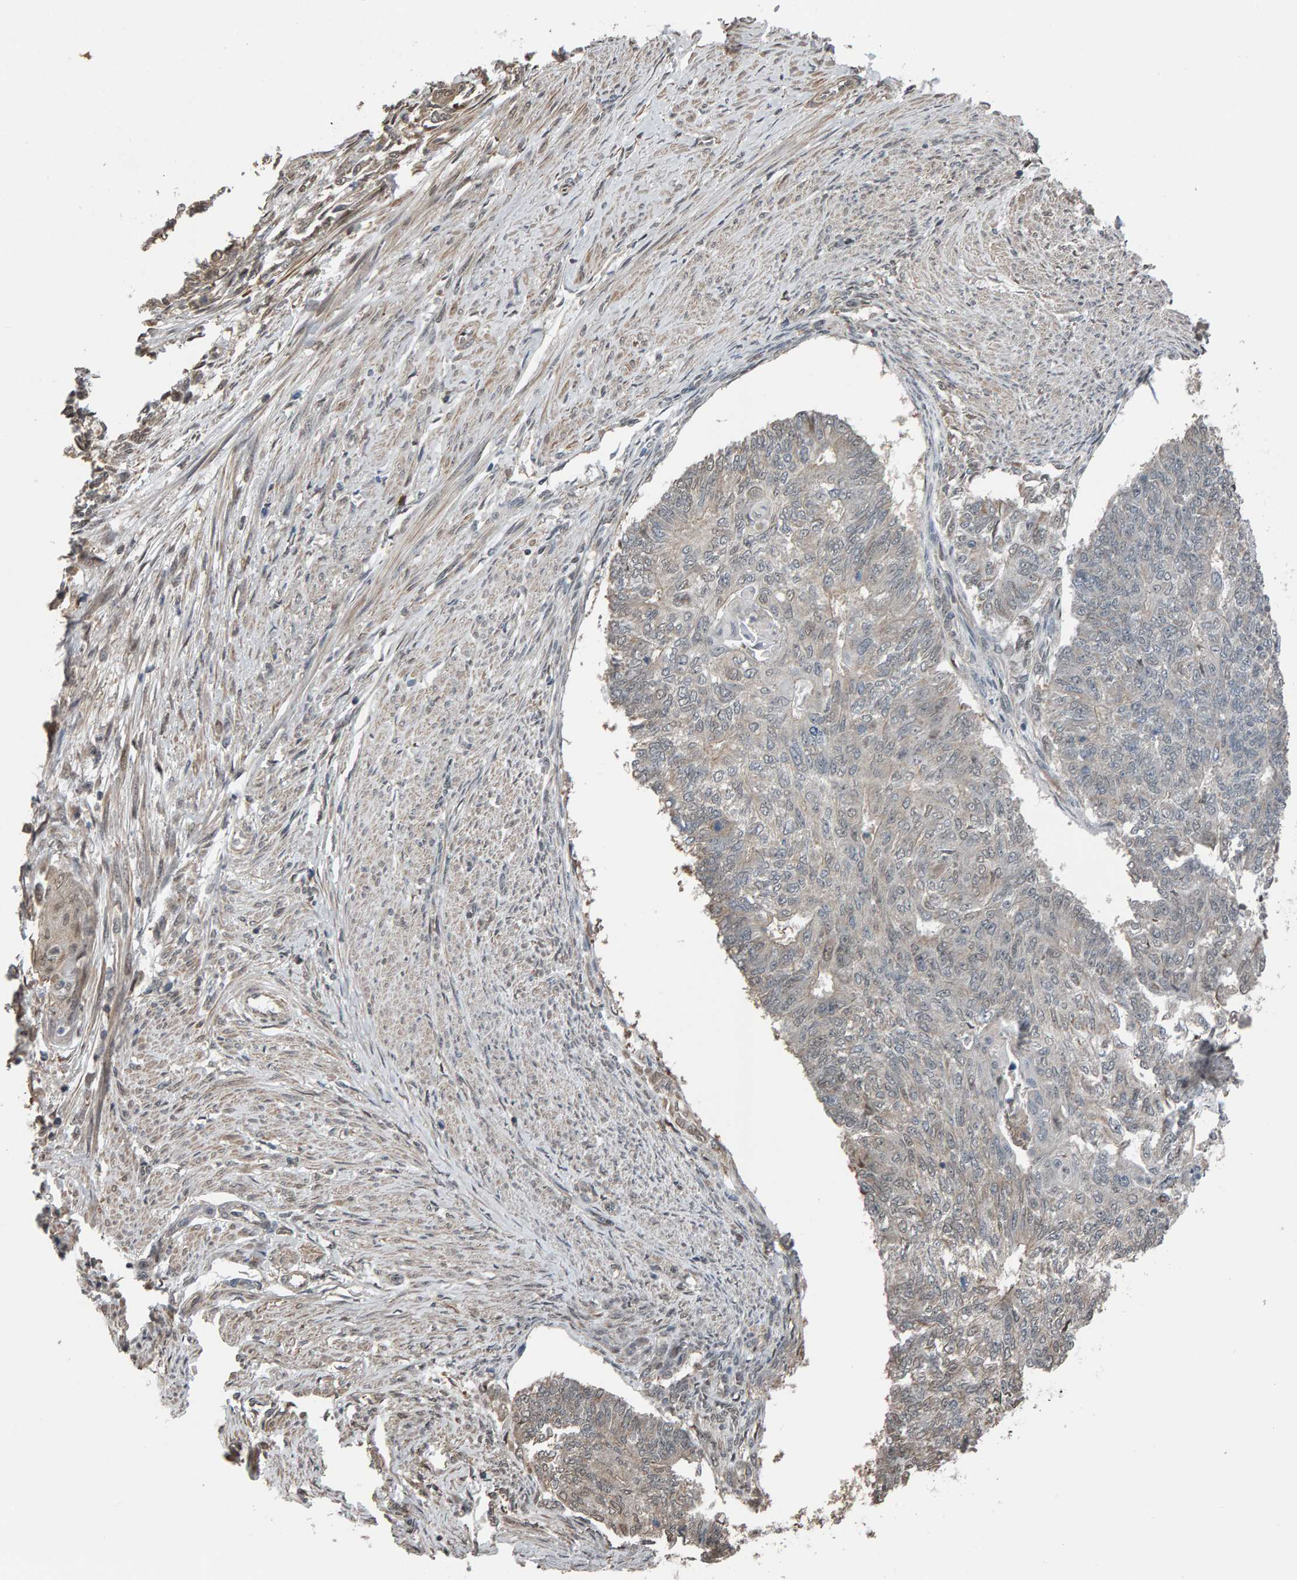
{"staining": {"intensity": "weak", "quantity": "<25%", "location": "cytoplasmic/membranous"}, "tissue": "endometrial cancer", "cell_type": "Tumor cells", "image_type": "cancer", "snomed": [{"axis": "morphology", "description": "Adenocarcinoma, NOS"}, {"axis": "topography", "description": "Endometrium"}], "caption": "IHC histopathology image of human adenocarcinoma (endometrial) stained for a protein (brown), which reveals no positivity in tumor cells. (DAB (3,3'-diaminobenzidine) IHC, high magnification).", "gene": "COASY", "patient": {"sex": "female", "age": 32}}